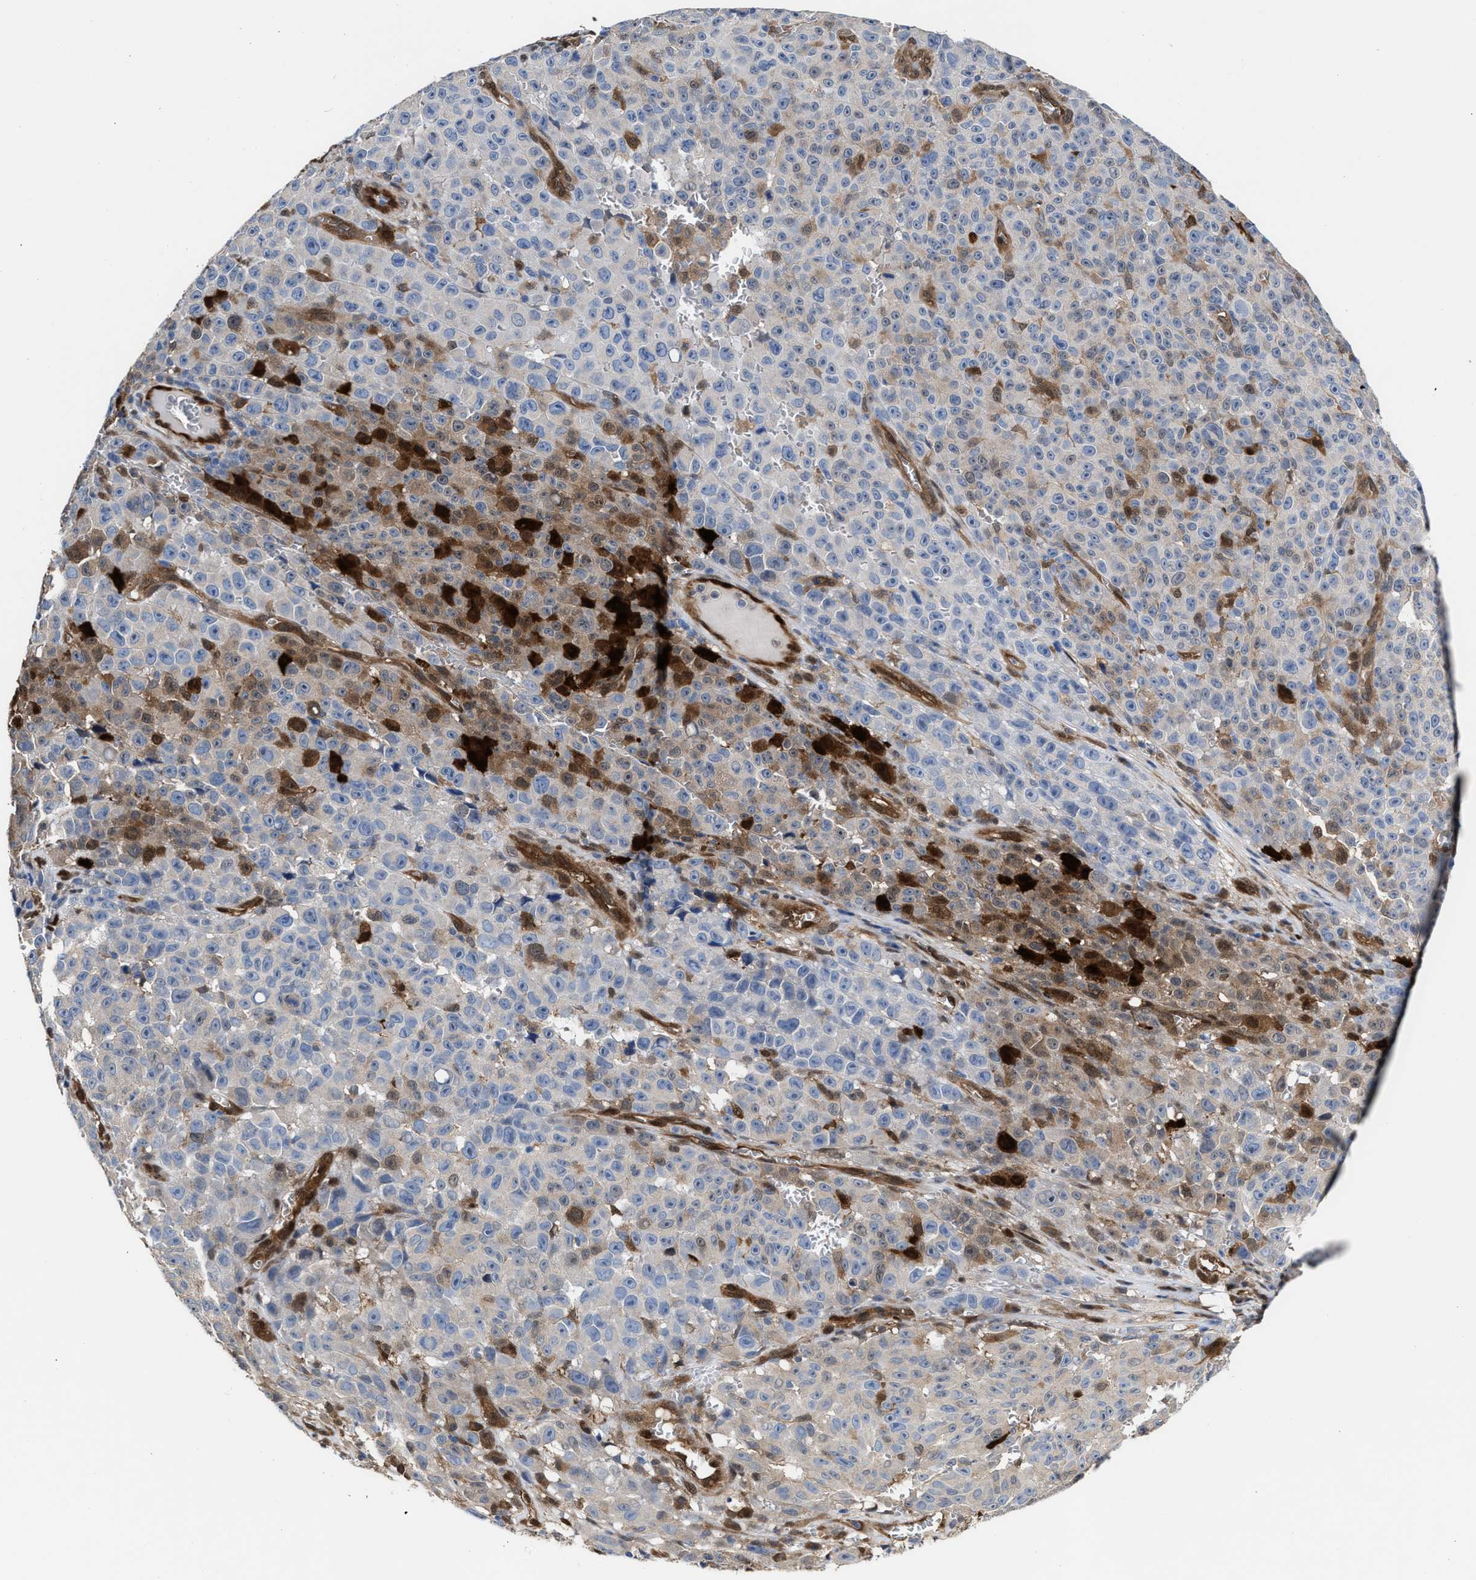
{"staining": {"intensity": "weak", "quantity": "<25%", "location": "cytoplasmic/membranous"}, "tissue": "melanoma", "cell_type": "Tumor cells", "image_type": "cancer", "snomed": [{"axis": "morphology", "description": "Malignant melanoma, NOS"}, {"axis": "topography", "description": "Skin"}], "caption": "Tumor cells show no significant protein positivity in malignant melanoma.", "gene": "TP53I3", "patient": {"sex": "female", "age": 82}}